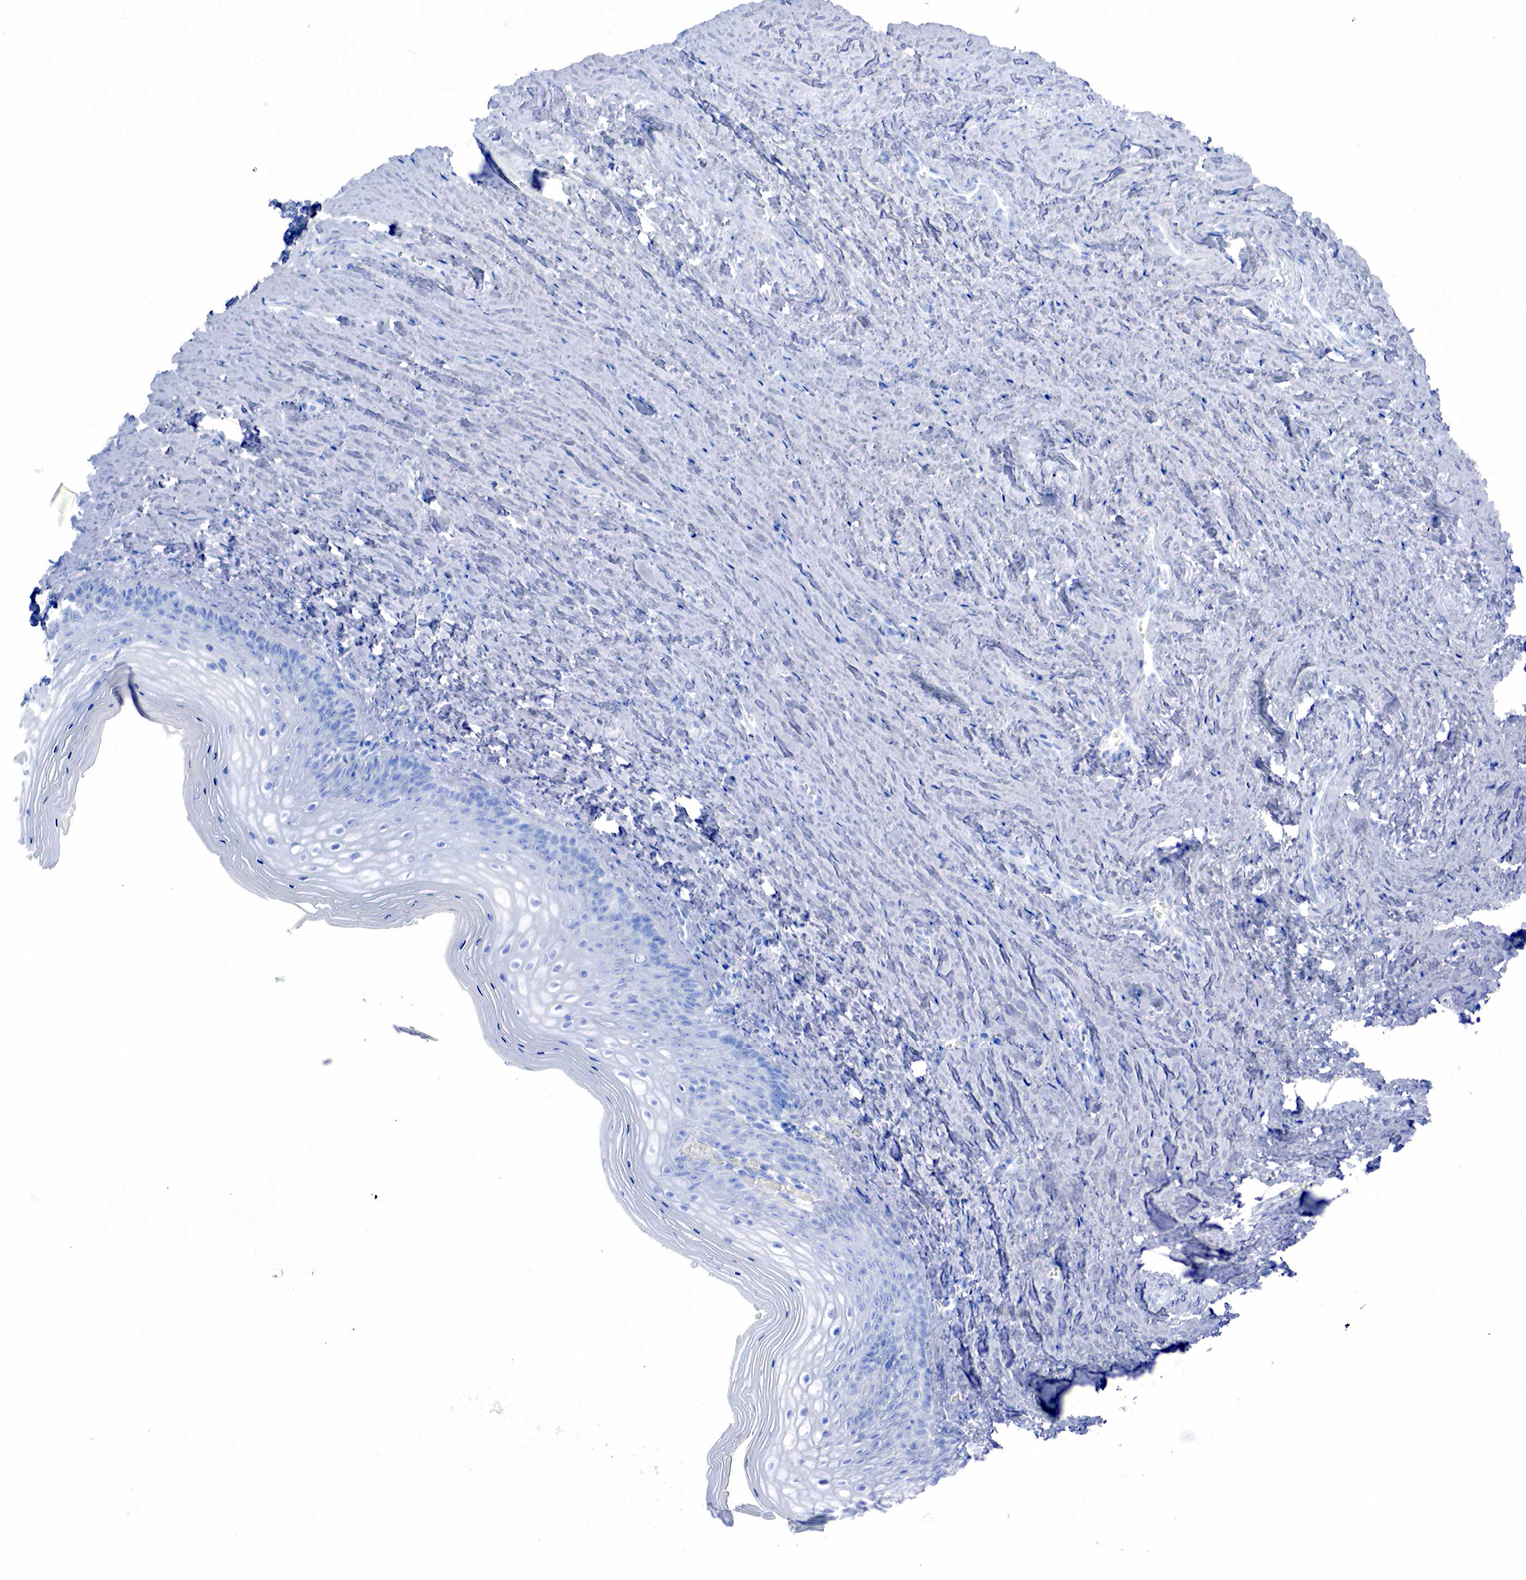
{"staining": {"intensity": "negative", "quantity": "none", "location": "none"}, "tissue": "vagina", "cell_type": "Squamous epithelial cells", "image_type": "normal", "snomed": [{"axis": "morphology", "description": "Normal tissue, NOS"}, {"axis": "topography", "description": "Vagina"}], "caption": "Vagina stained for a protein using immunohistochemistry displays no expression squamous epithelial cells.", "gene": "PTH", "patient": {"sex": "female", "age": 46}}